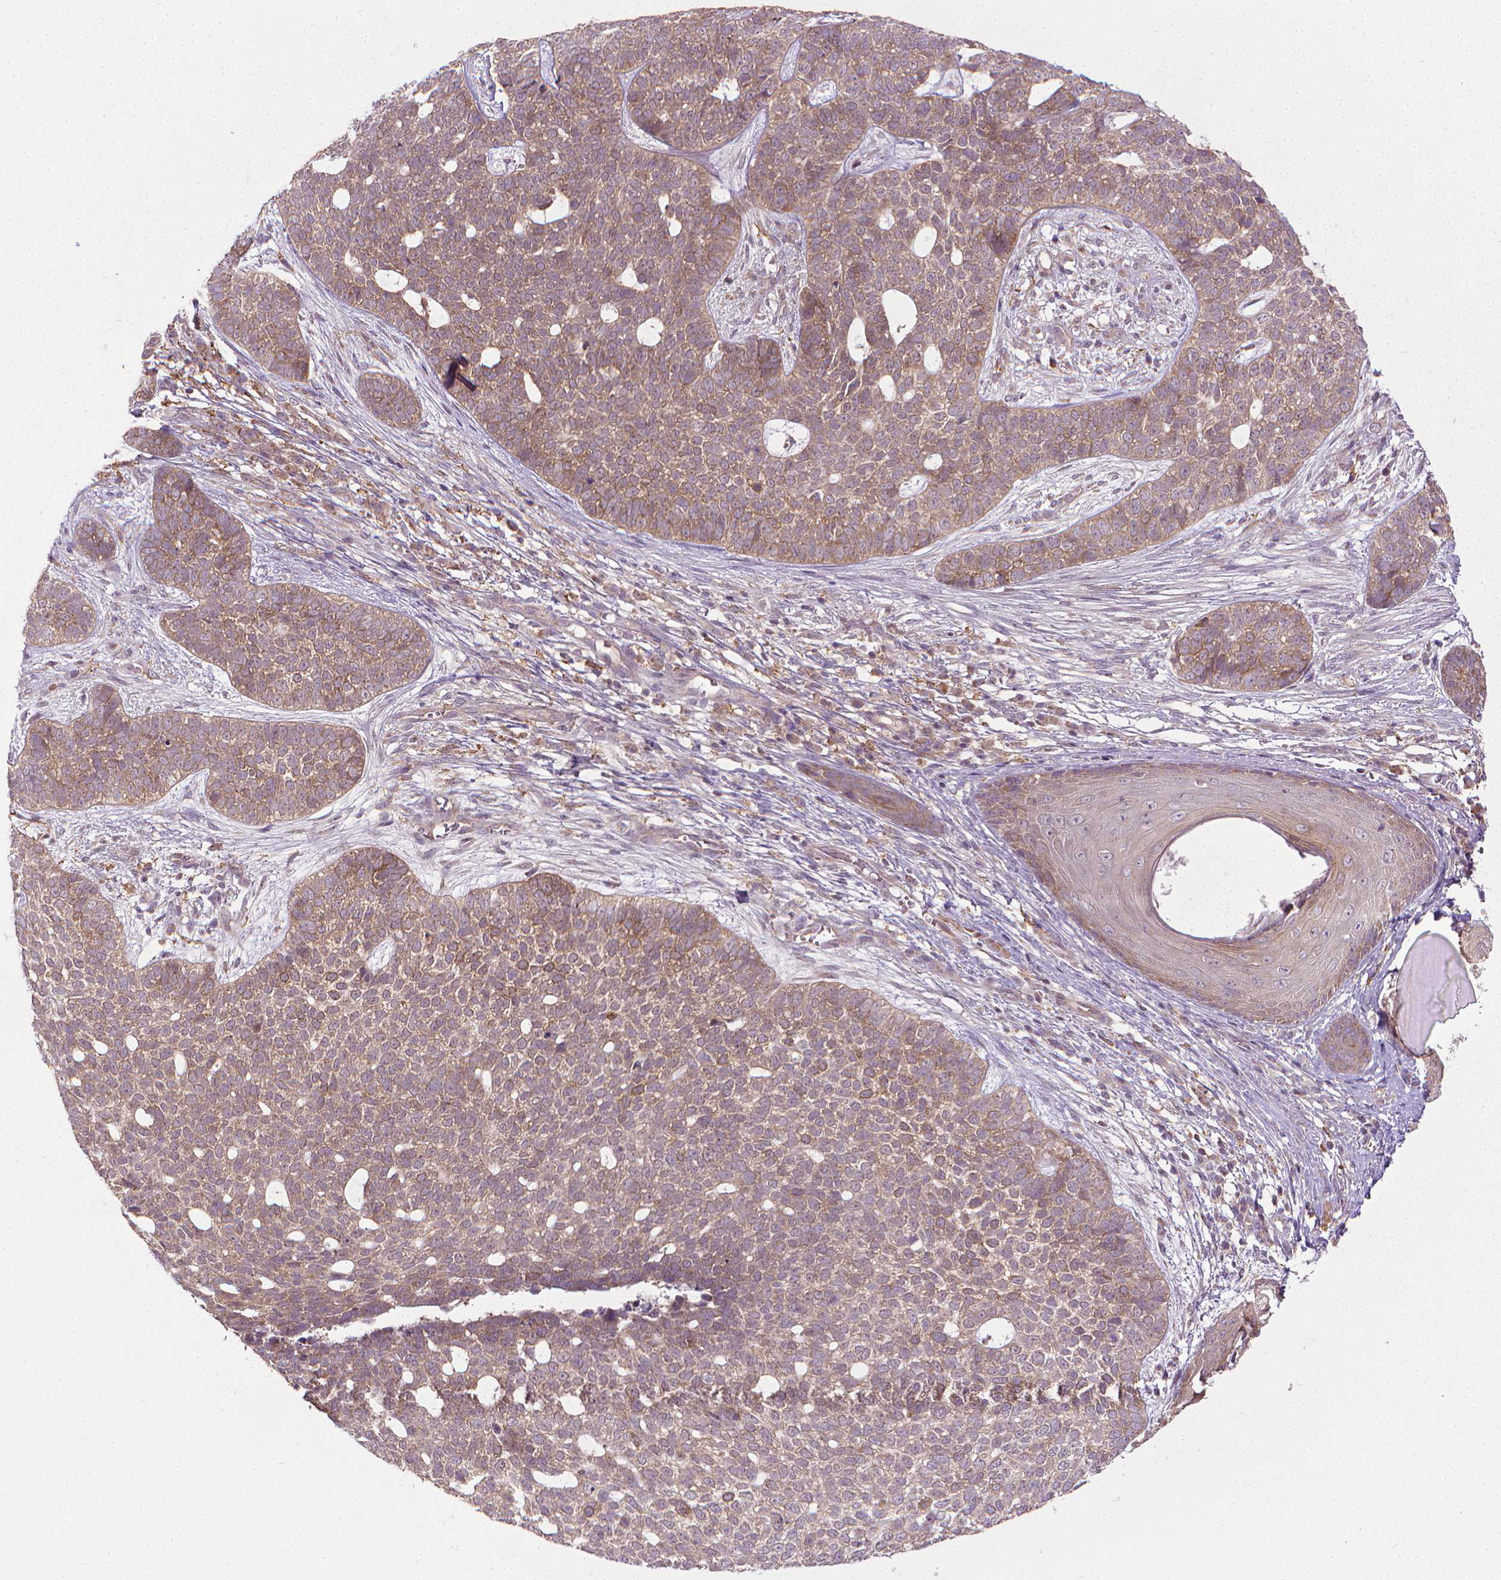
{"staining": {"intensity": "weak", "quantity": ">75%", "location": "cytoplasmic/membranous"}, "tissue": "skin cancer", "cell_type": "Tumor cells", "image_type": "cancer", "snomed": [{"axis": "morphology", "description": "Basal cell carcinoma"}, {"axis": "topography", "description": "Skin"}], "caption": "Approximately >75% of tumor cells in human basal cell carcinoma (skin) reveal weak cytoplasmic/membranous protein expression as visualized by brown immunohistochemical staining.", "gene": "PRAG1", "patient": {"sex": "female", "age": 69}}